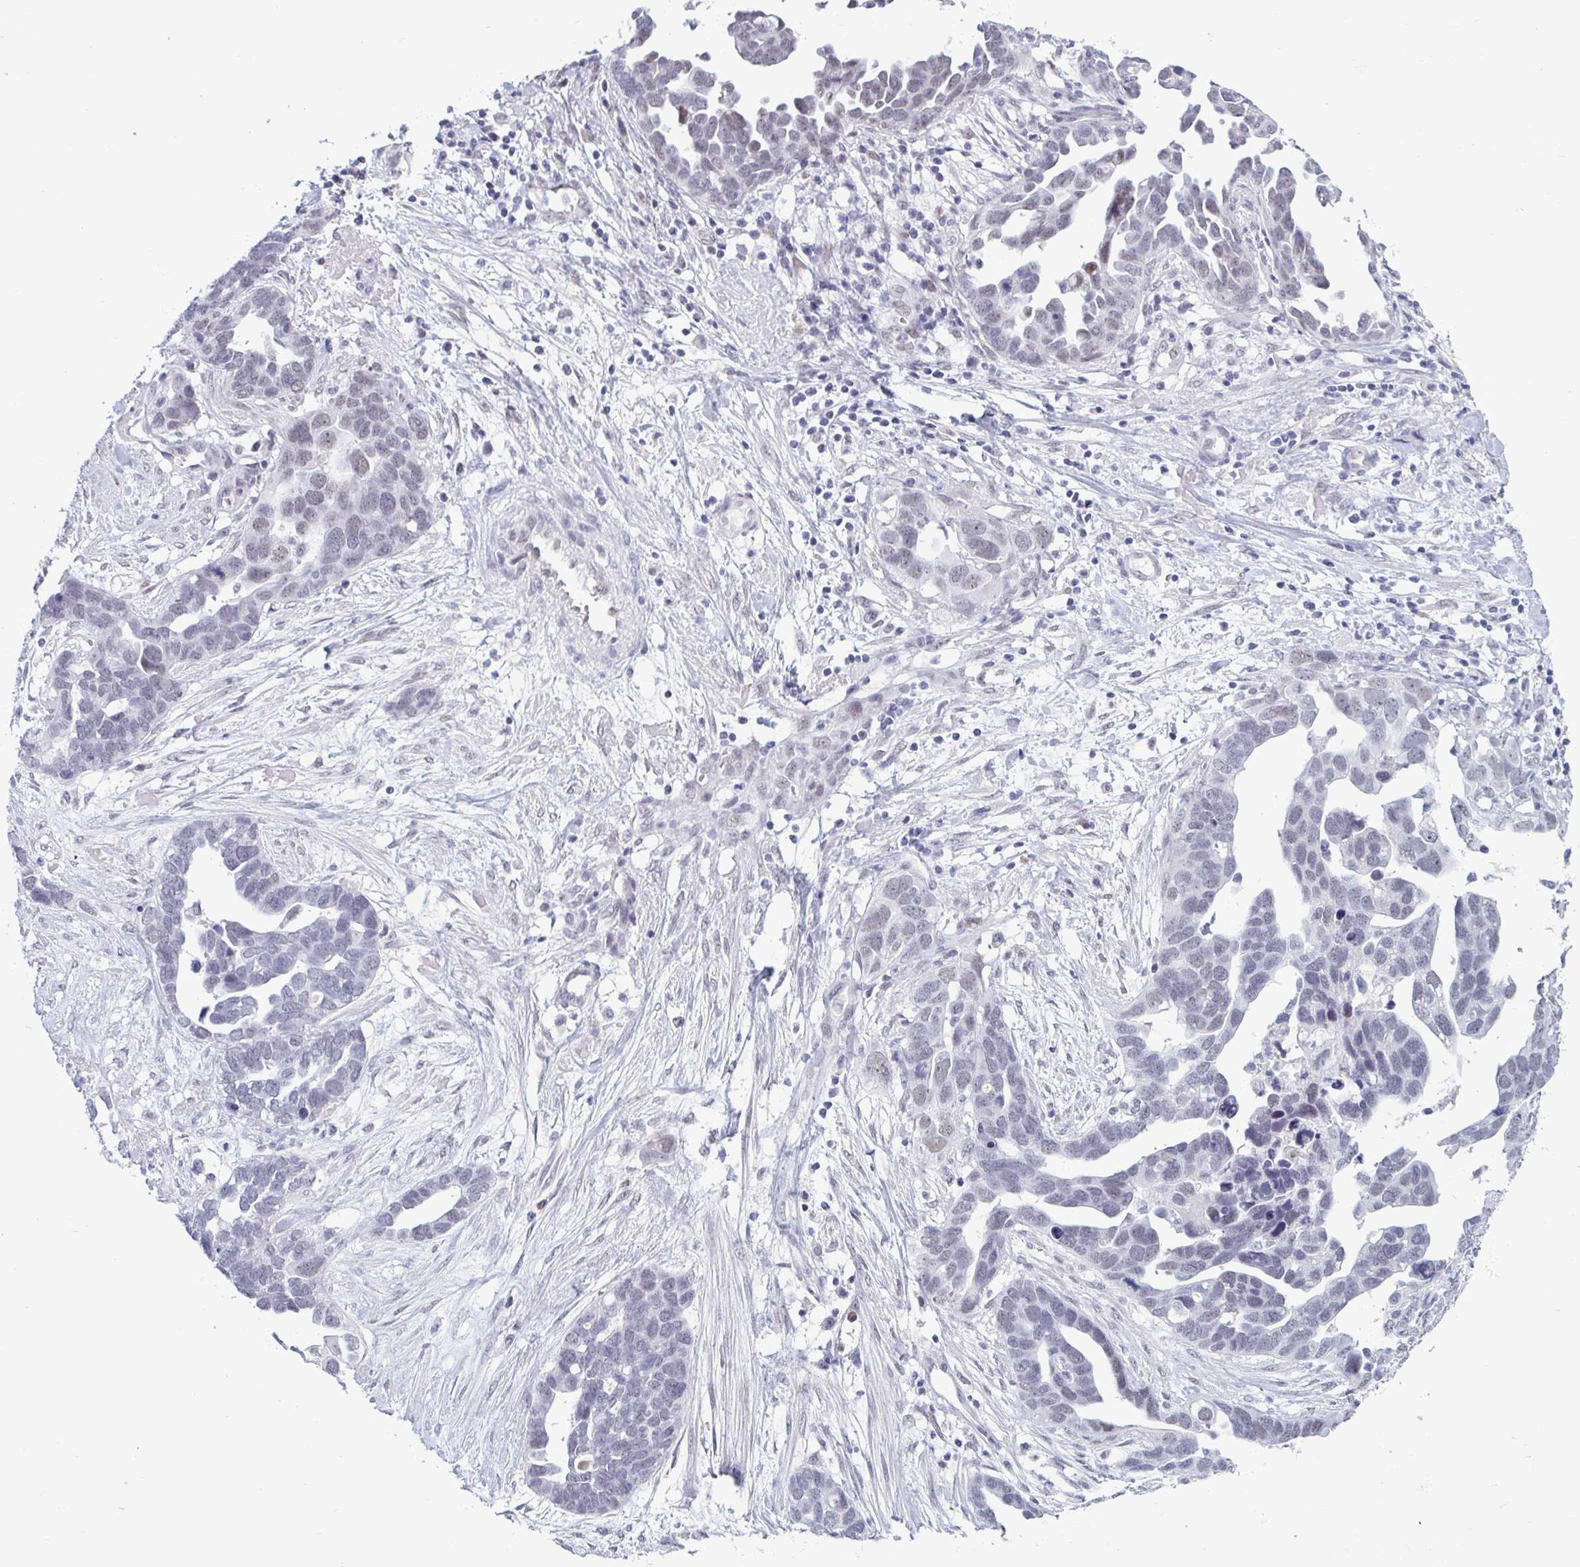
{"staining": {"intensity": "weak", "quantity": "<25%", "location": "nuclear"}, "tissue": "ovarian cancer", "cell_type": "Tumor cells", "image_type": "cancer", "snomed": [{"axis": "morphology", "description": "Cystadenocarcinoma, serous, NOS"}, {"axis": "topography", "description": "Ovary"}], "caption": "Immunohistochemistry of ovarian cancer exhibits no expression in tumor cells.", "gene": "MSMB", "patient": {"sex": "female", "age": 54}}